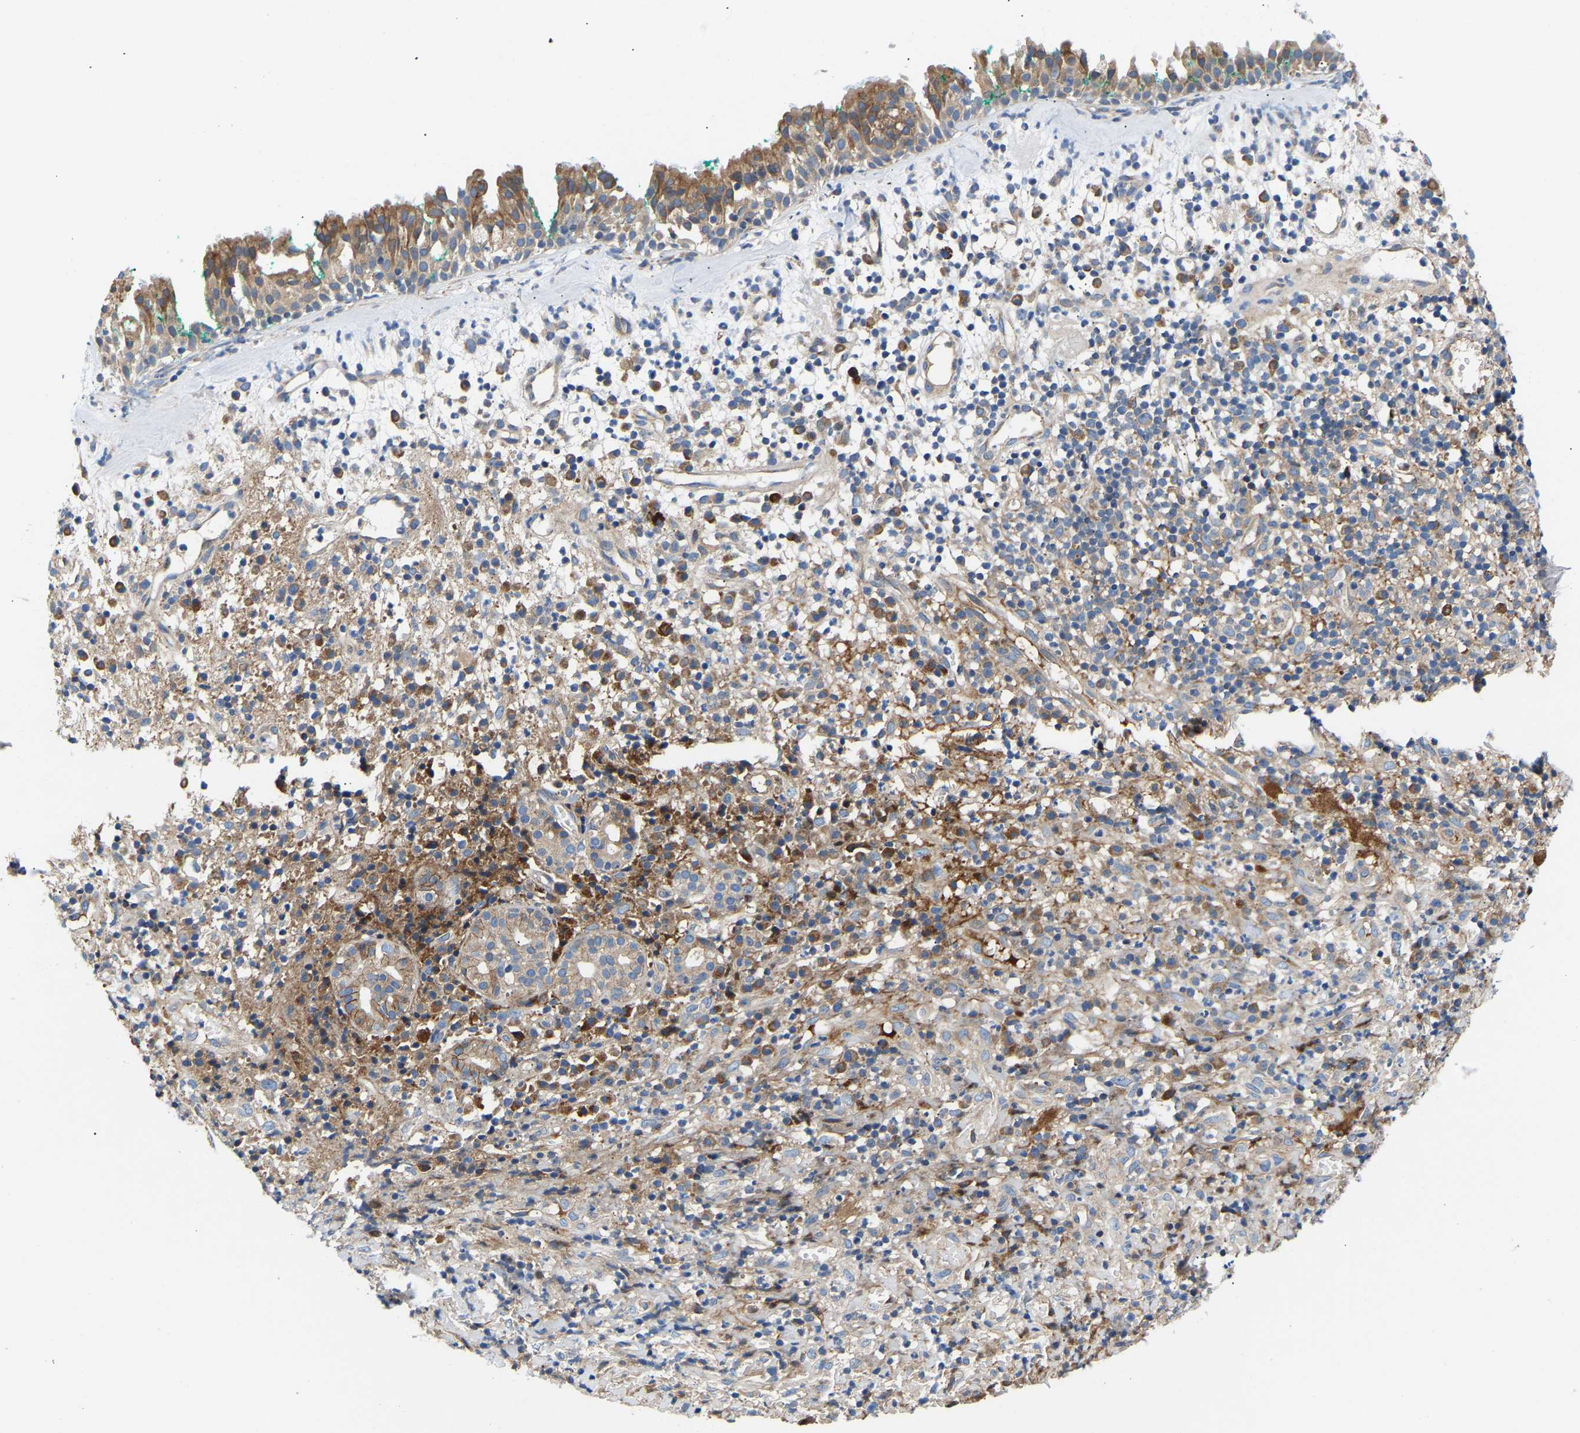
{"staining": {"intensity": "moderate", "quantity": "25%-75%", "location": "cytoplasmic/membranous"}, "tissue": "nasopharynx", "cell_type": "Respiratory epithelial cells", "image_type": "normal", "snomed": [{"axis": "morphology", "description": "Normal tissue, NOS"}, {"axis": "morphology", "description": "Basal cell carcinoma"}, {"axis": "topography", "description": "Cartilage tissue"}, {"axis": "topography", "description": "Nasopharynx"}, {"axis": "topography", "description": "Oral tissue"}], "caption": "Brown immunohistochemical staining in normal human nasopharynx shows moderate cytoplasmic/membranous positivity in approximately 25%-75% of respiratory epithelial cells.", "gene": "AIMP2", "patient": {"sex": "female", "age": 77}}